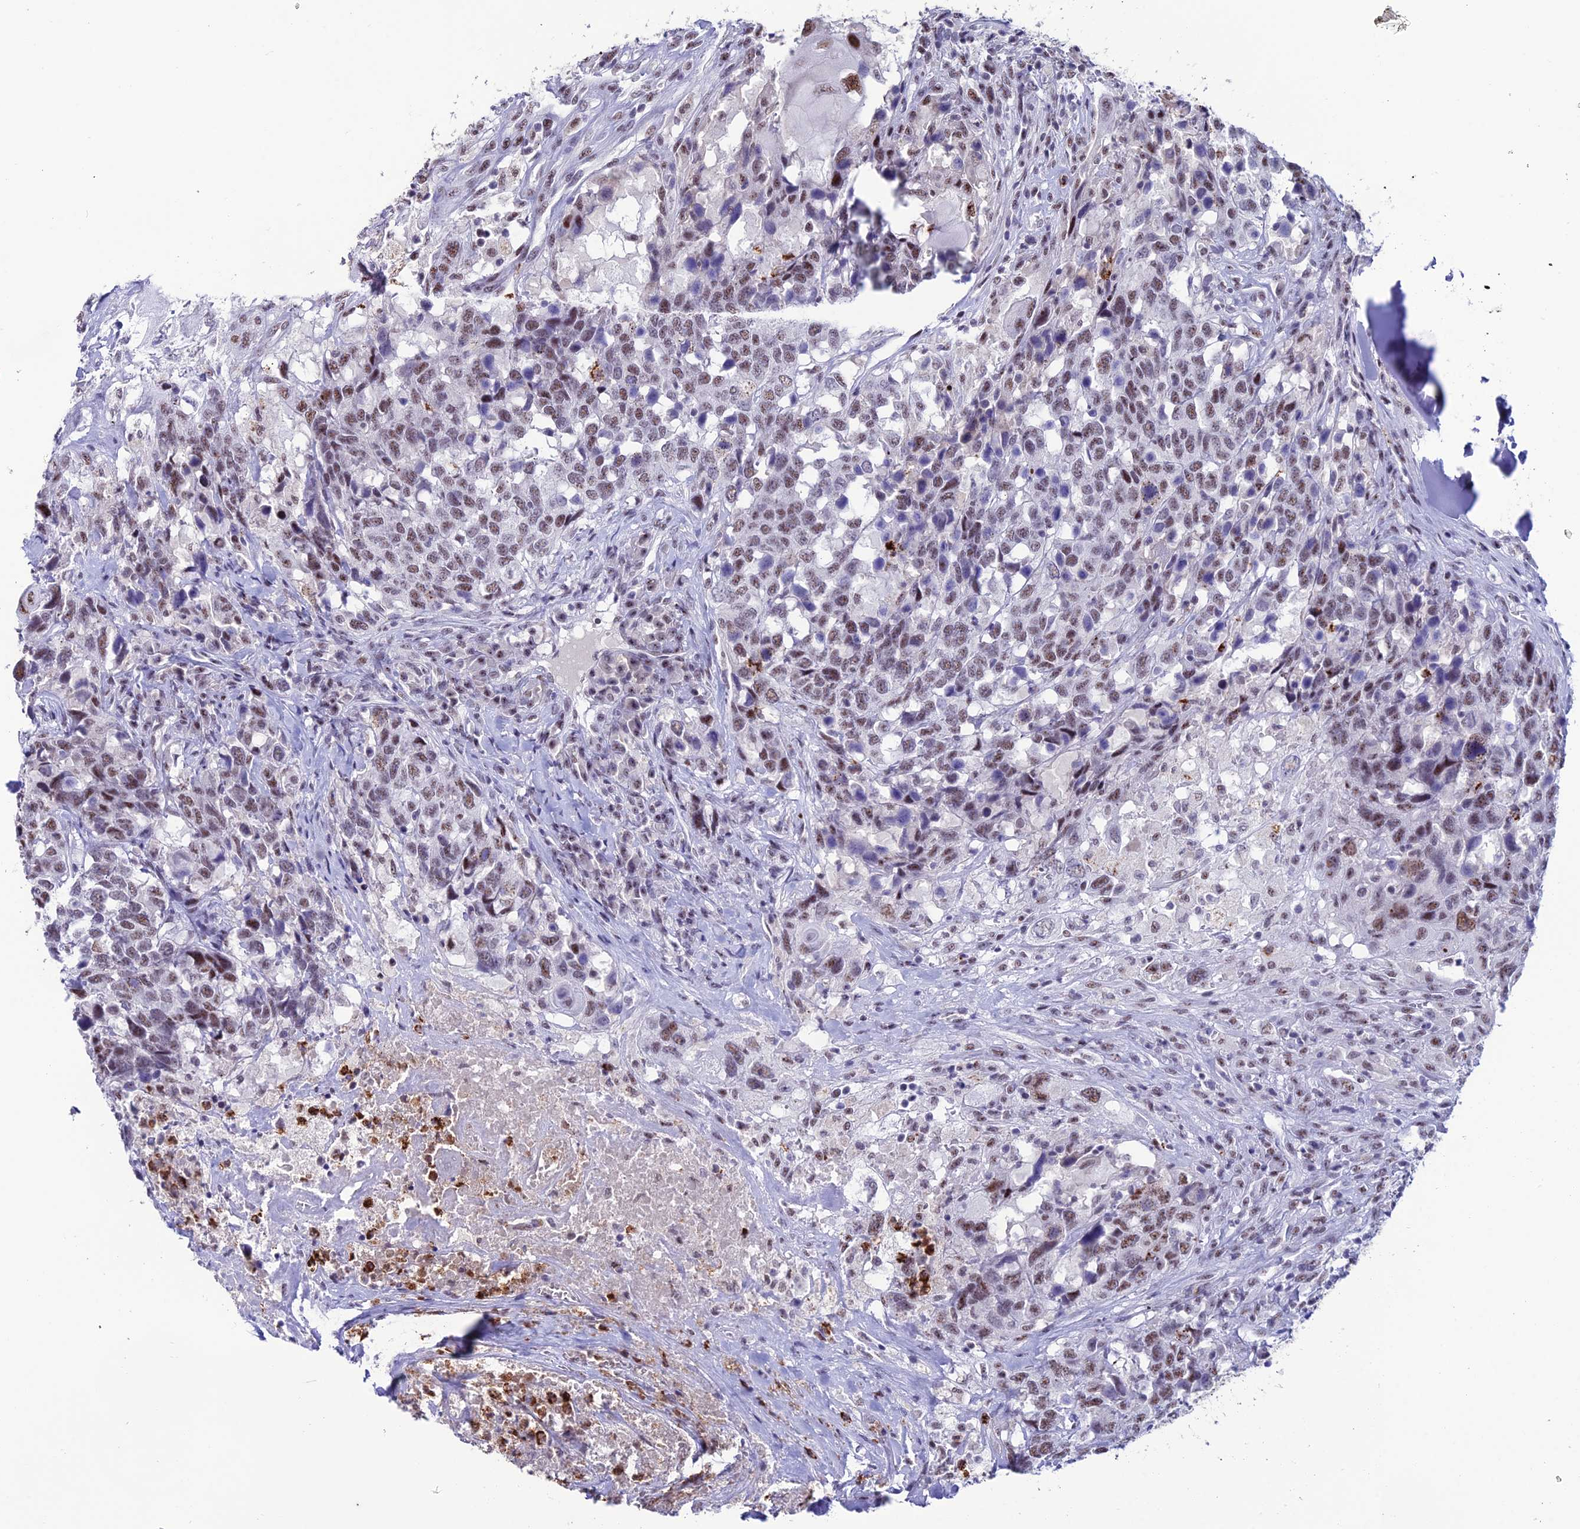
{"staining": {"intensity": "moderate", "quantity": "25%-75%", "location": "nuclear"}, "tissue": "head and neck cancer", "cell_type": "Tumor cells", "image_type": "cancer", "snomed": [{"axis": "morphology", "description": "Squamous cell carcinoma, NOS"}, {"axis": "topography", "description": "Head-Neck"}], "caption": "Tumor cells reveal medium levels of moderate nuclear staining in about 25%-75% of cells in human head and neck cancer.", "gene": "MFSD2B", "patient": {"sex": "male", "age": 66}}